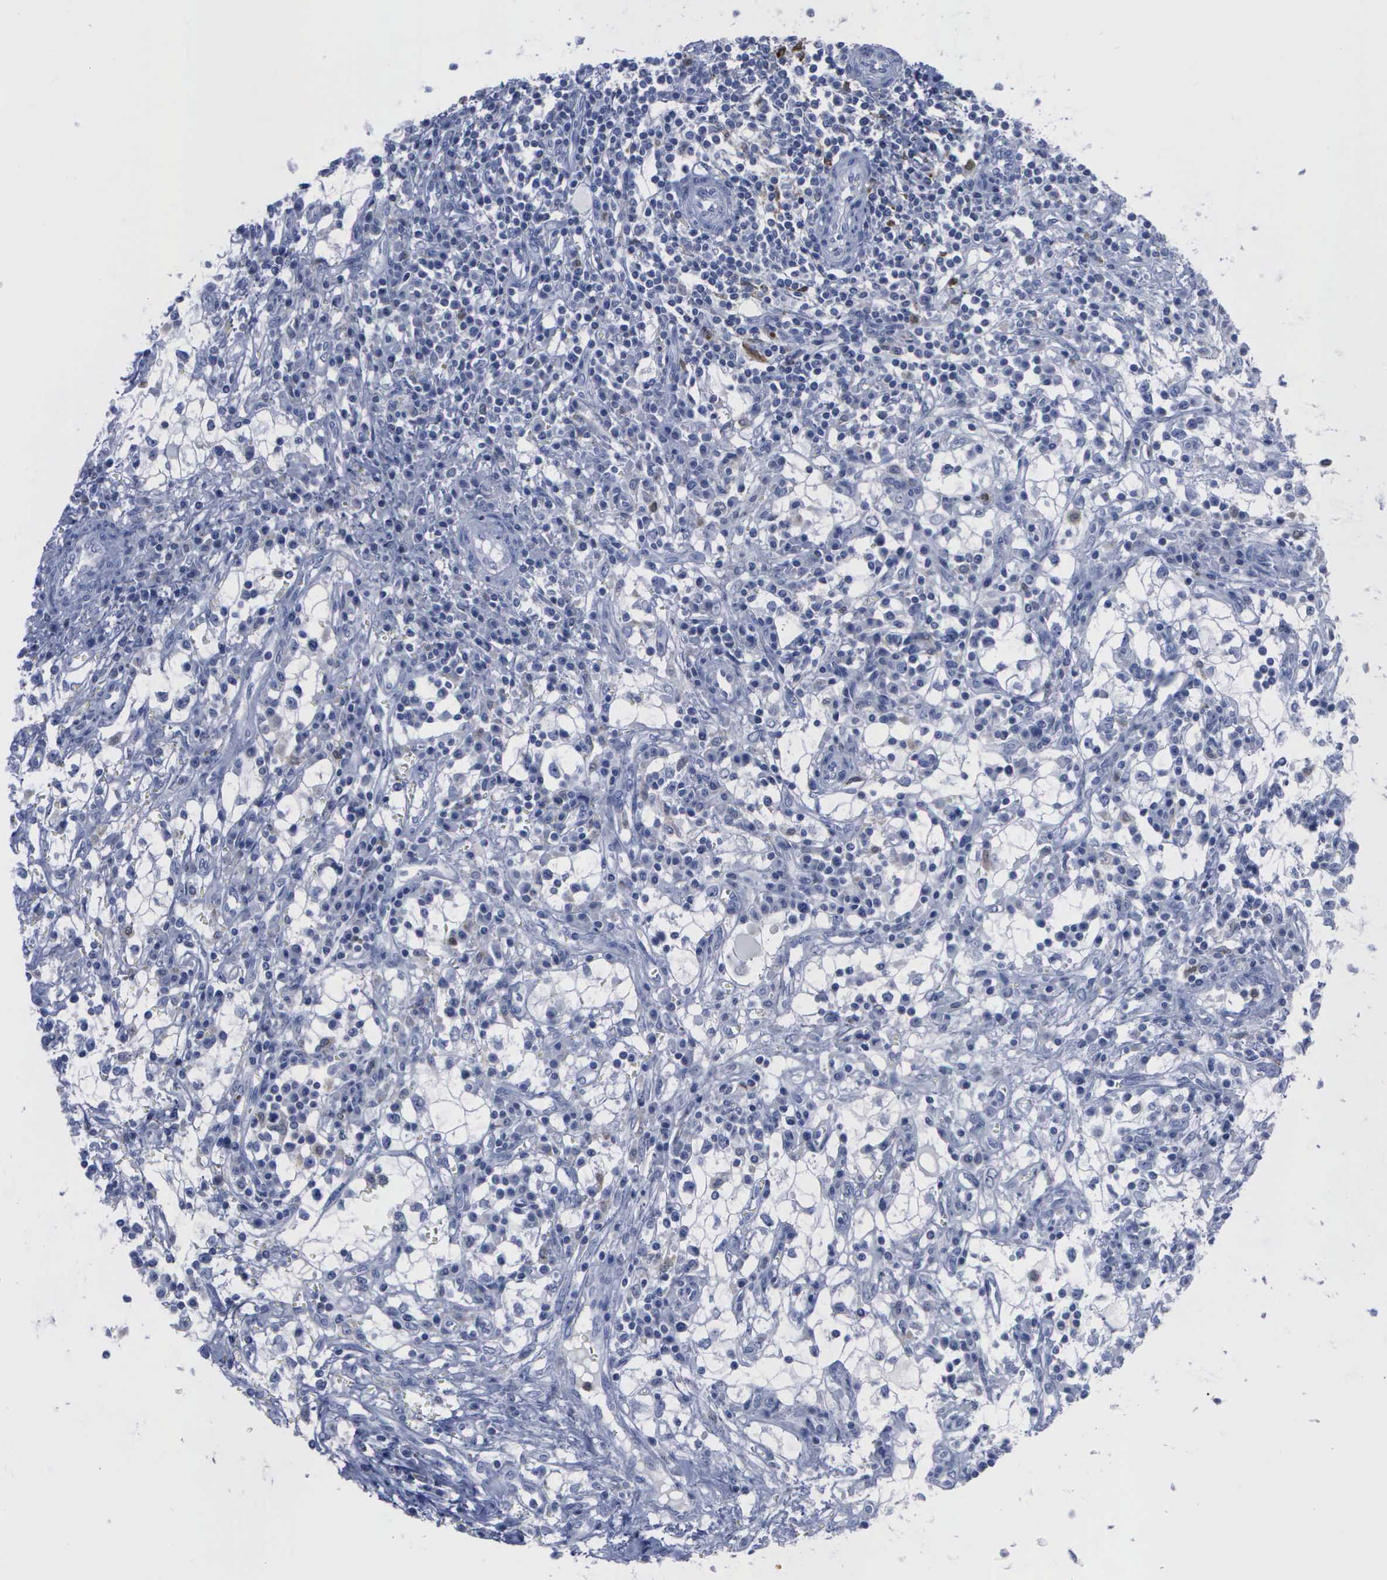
{"staining": {"intensity": "negative", "quantity": "none", "location": "none"}, "tissue": "renal cancer", "cell_type": "Tumor cells", "image_type": "cancer", "snomed": [{"axis": "morphology", "description": "Adenocarcinoma, NOS"}, {"axis": "topography", "description": "Kidney"}], "caption": "Immunohistochemistry image of neoplastic tissue: adenocarcinoma (renal) stained with DAB (3,3'-diaminobenzidine) demonstrates no significant protein expression in tumor cells.", "gene": "CSTA", "patient": {"sex": "male", "age": 82}}